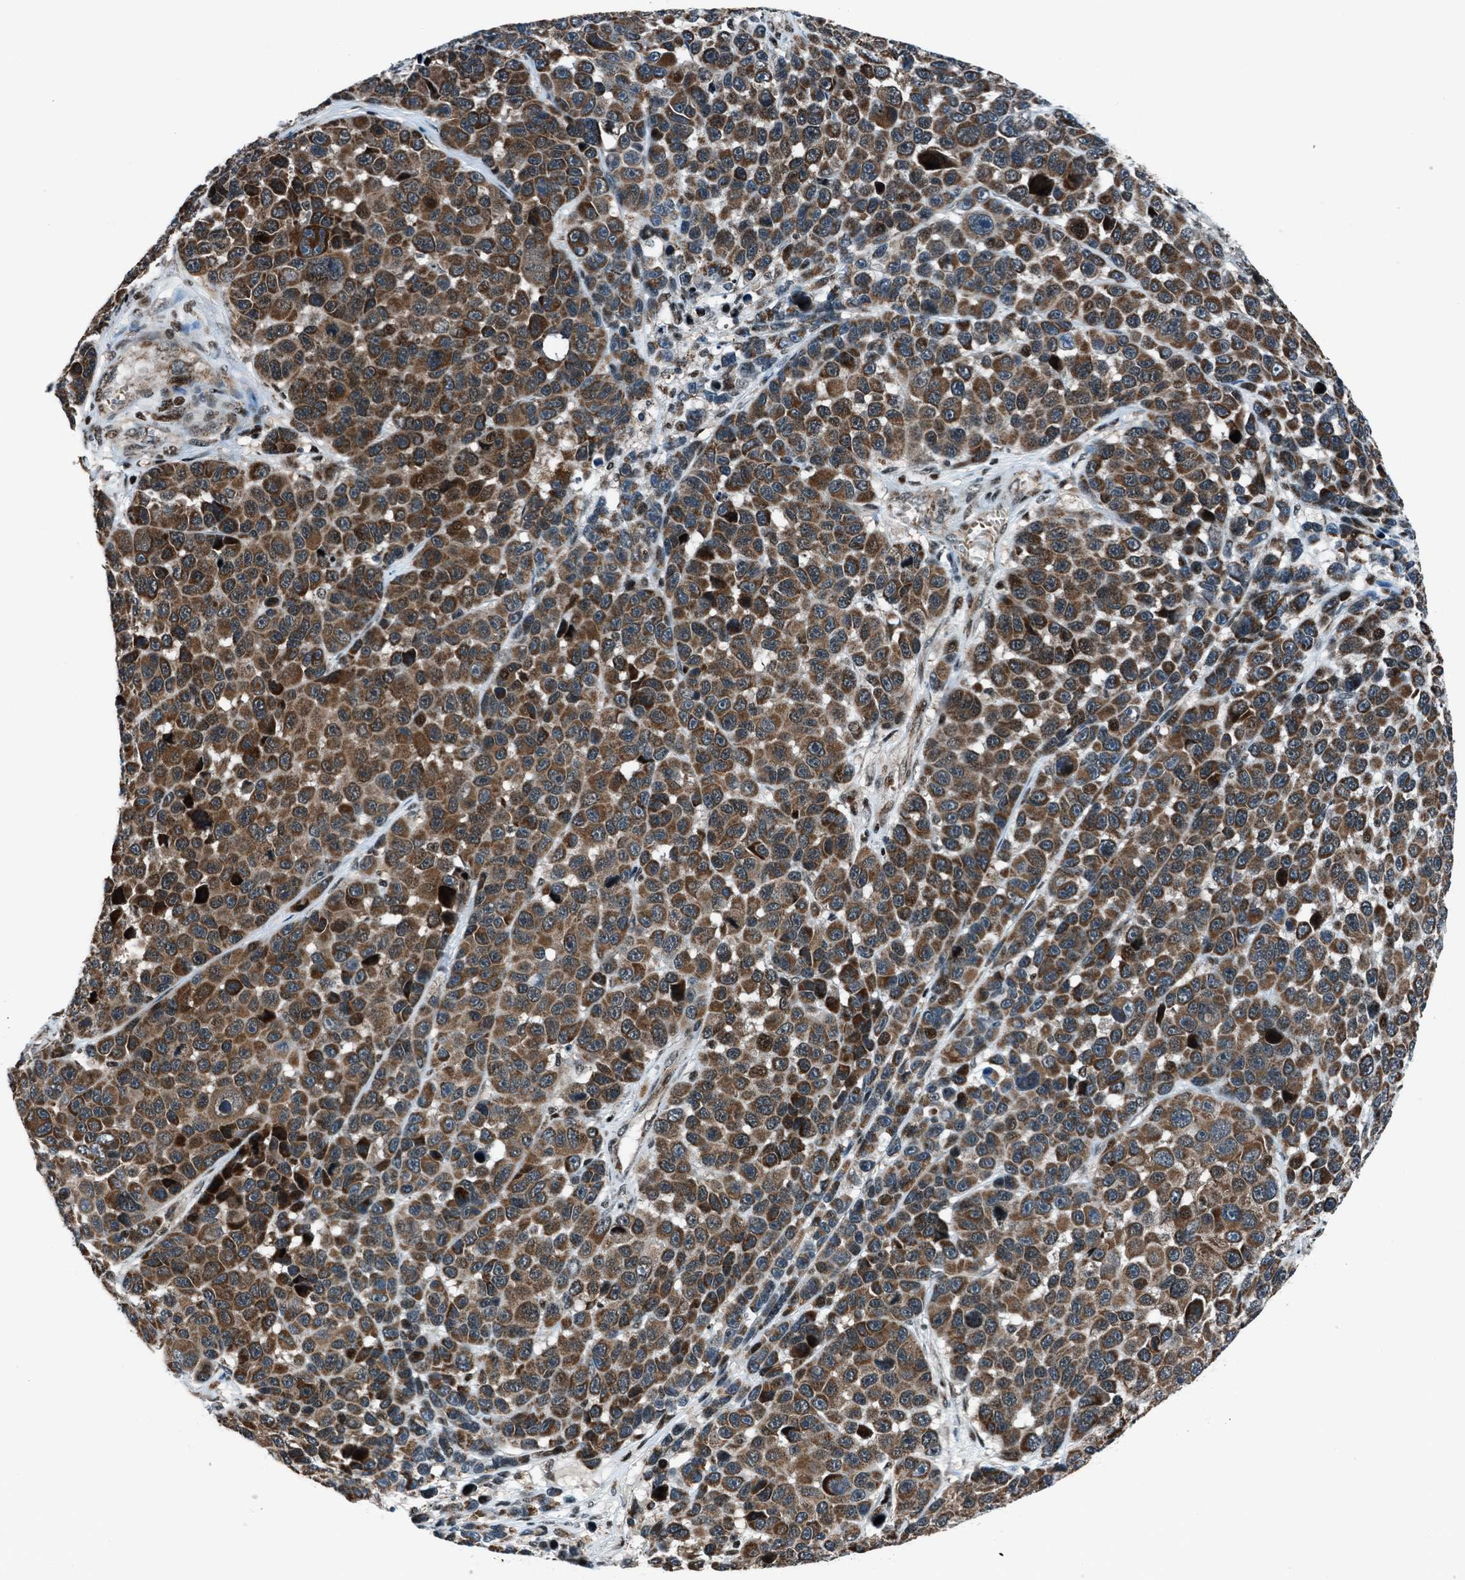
{"staining": {"intensity": "moderate", "quantity": ">75%", "location": "cytoplasmic/membranous"}, "tissue": "melanoma", "cell_type": "Tumor cells", "image_type": "cancer", "snomed": [{"axis": "morphology", "description": "Malignant melanoma, NOS"}, {"axis": "topography", "description": "Skin"}], "caption": "Immunohistochemical staining of human melanoma displays medium levels of moderate cytoplasmic/membranous expression in about >75% of tumor cells.", "gene": "MORC3", "patient": {"sex": "male", "age": 53}}